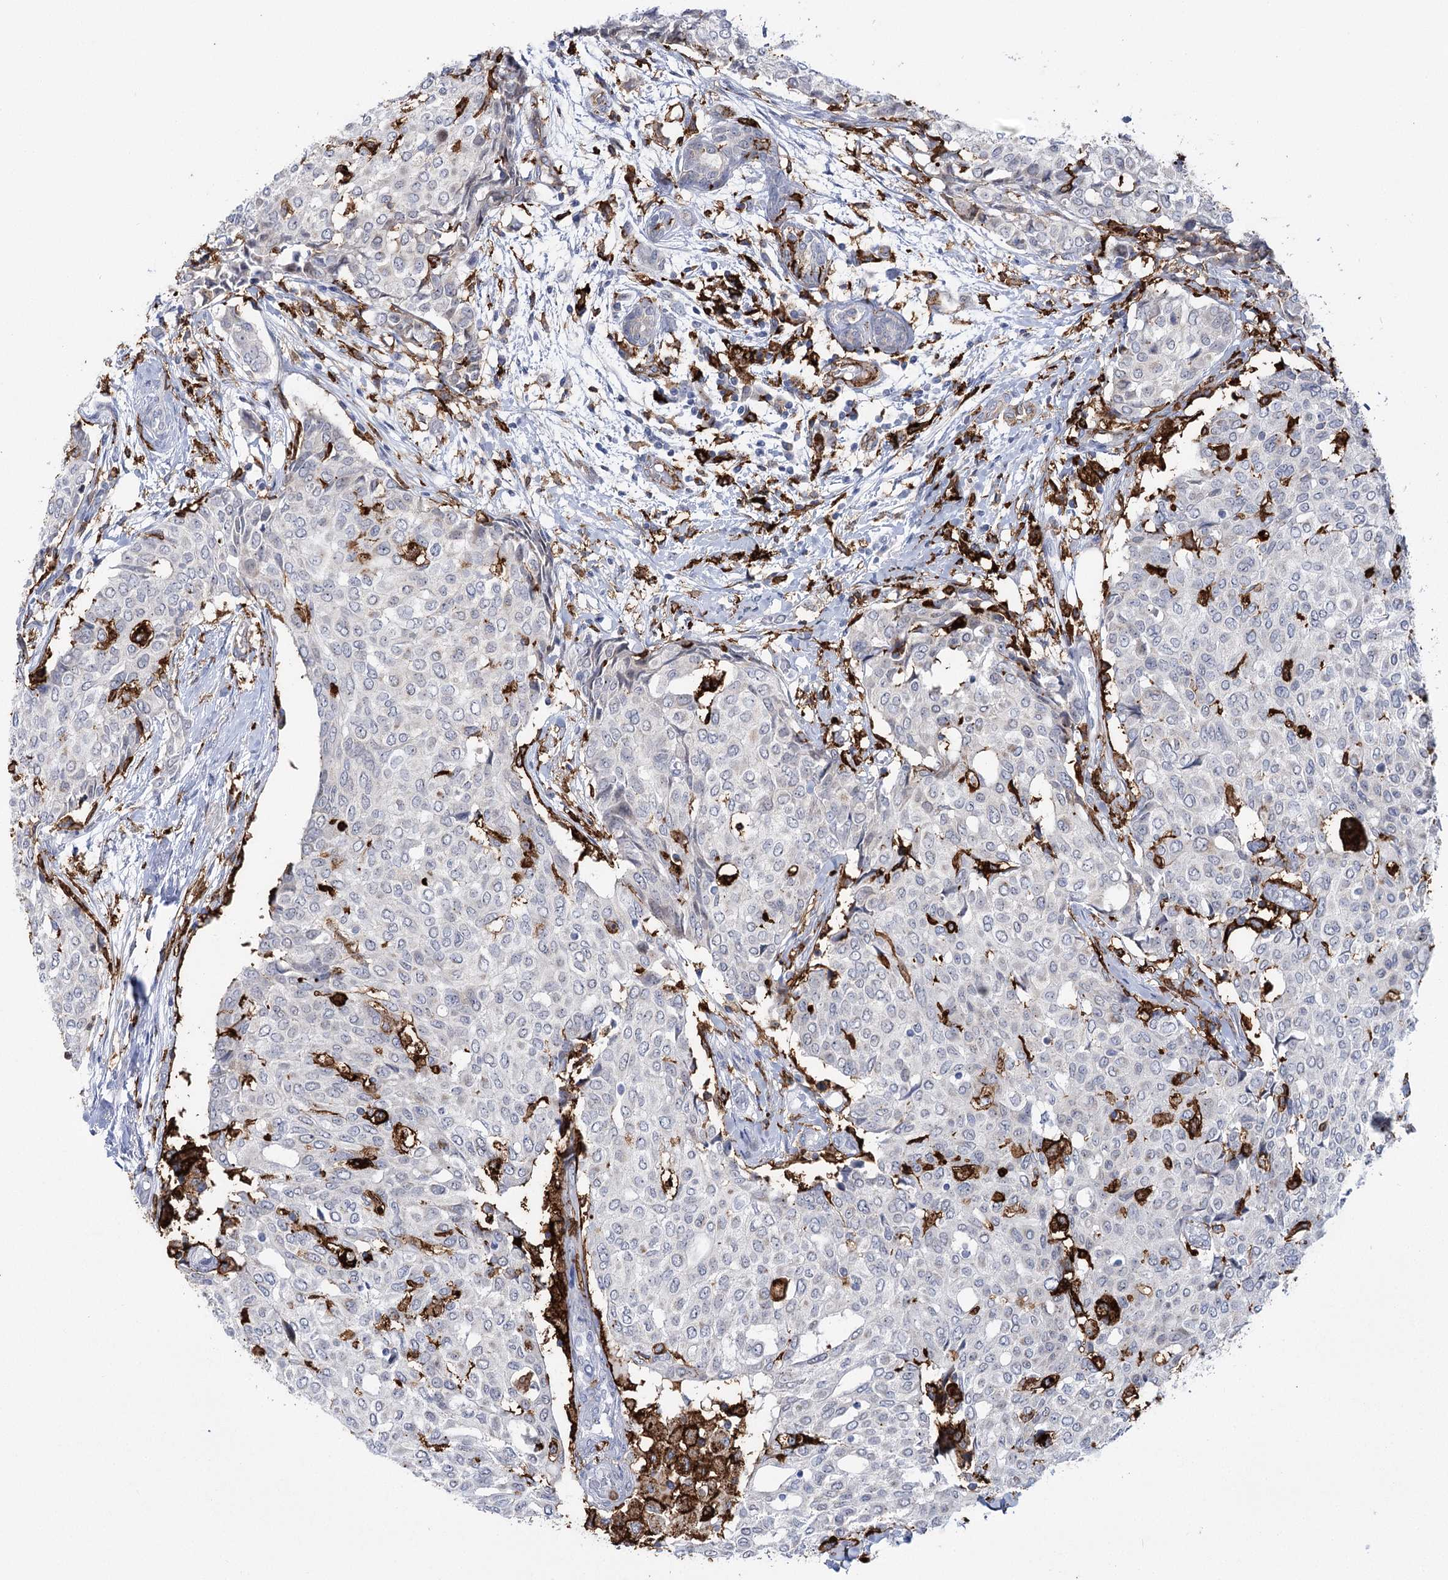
{"staining": {"intensity": "strong", "quantity": "<25%", "location": "cytoplasmic/membranous"}, "tissue": "breast cancer", "cell_type": "Tumor cells", "image_type": "cancer", "snomed": [{"axis": "morphology", "description": "Lobular carcinoma"}, {"axis": "topography", "description": "Breast"}], "caption": "Human breast cancer (lobular carcinoma) stained for a protein (brown) shows strong cytoplasmic/membranous positive expression in approximately <25% of tumor cells.", "gene": "PIWIL4", "patient": {"sex": "female", "age": 51}}